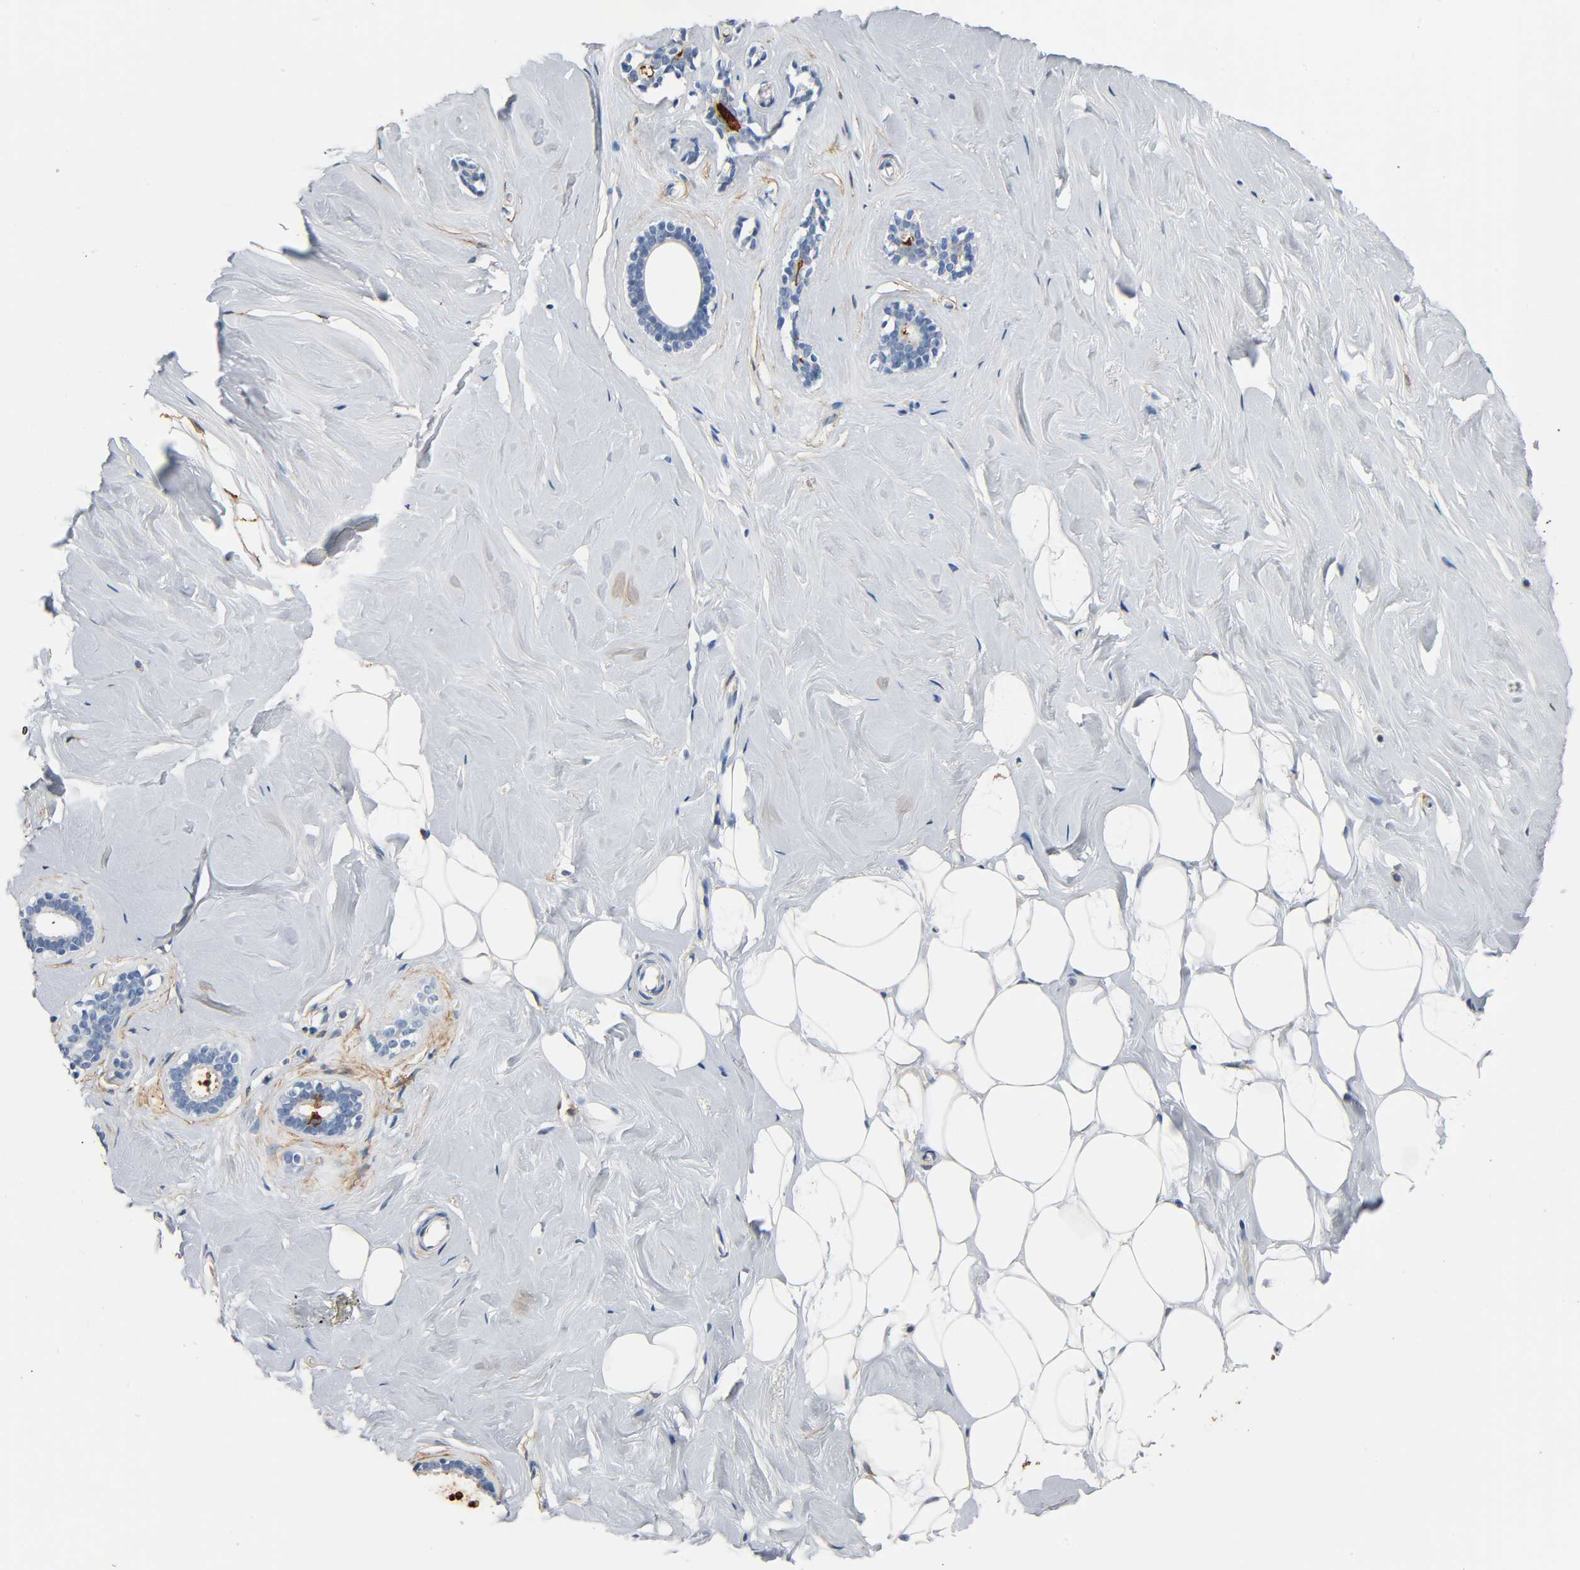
{"staining": {"intensity": "strong", "quantity": ">75%", "location": "cytoplasmic/membranous"}, "tissue": "breast", "cell_type": "Adipocytes", "image_type": "normal", "snomed": [{"axis": "morphology", "description": "Normal tissue, NOS"}, {"axis": "topography", "description": "Breast"}], "caption": "This is an image of immunohistochemistry staining of normal breast, which shows strong positivity in the cytoplasmic/membranous of adipocytes.", "gene": "ANPEP", "patient": {"sex": "female", "age": 75}}